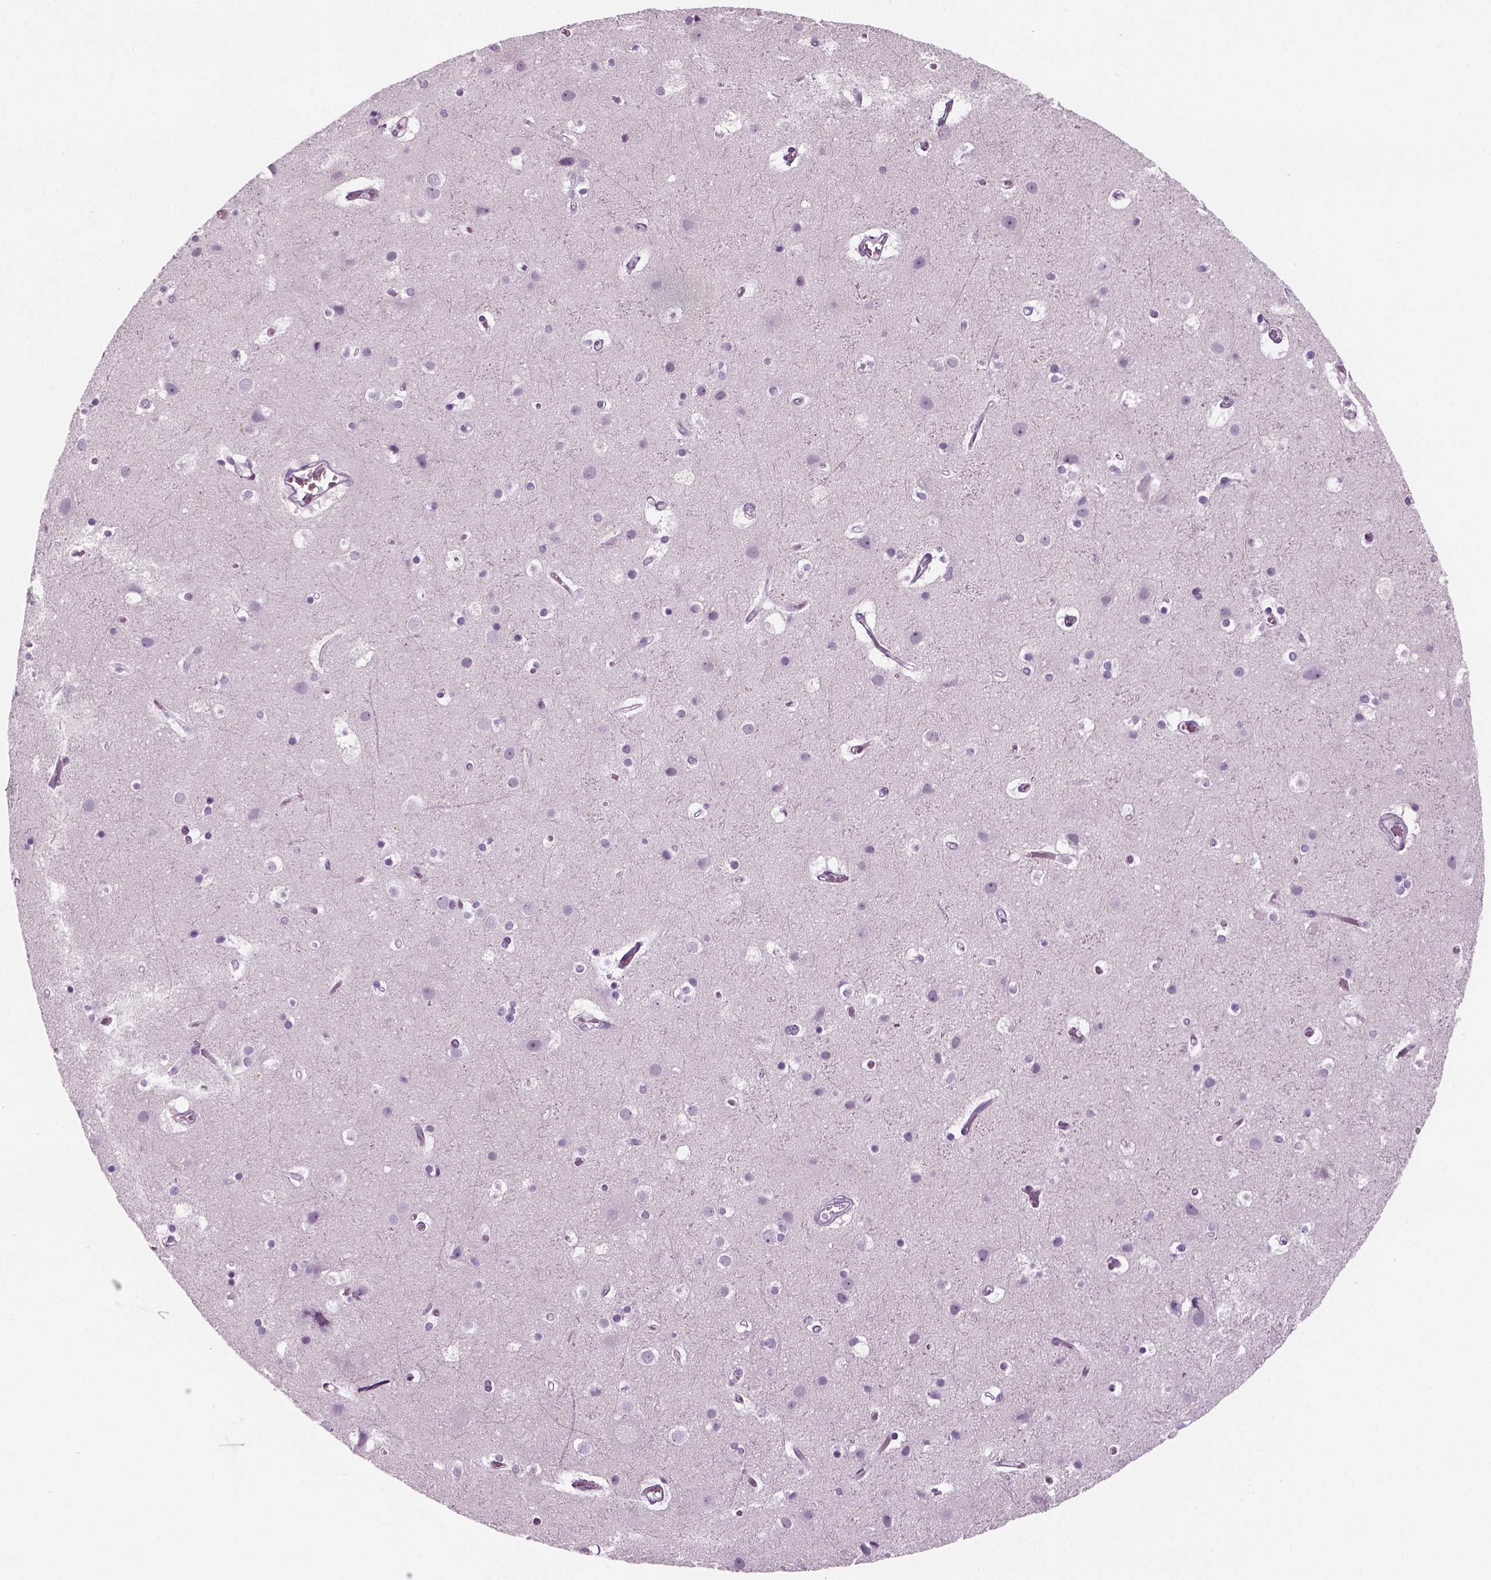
{"staining": {"intensity": "negative", "quantity": "none", "location": "none"}, "tissue": "cerebral cortex", "cell_type": "Endothelial cells", "image_type": "normal", "snomed": [{"axis": "morphology", "description": "Normal tissue, NOS"}, {"axis": "topography", "description": "Cerebral cortex"}], "caption": "This image is of unremarkable cerebral cortex stained with immunohistochemistry (IHC) to label a protein in brown with the nuclei are counter-stained blue. There is no staining in endothelial cells. (Stains: DAB (3,3'-diaminobenzidine) IHC with hematoxylin counter stain, Microscopy: brightfield microscopy at high magnification).", "gene": "KRT75", "patient": {"sex": "female", "age": 52}}